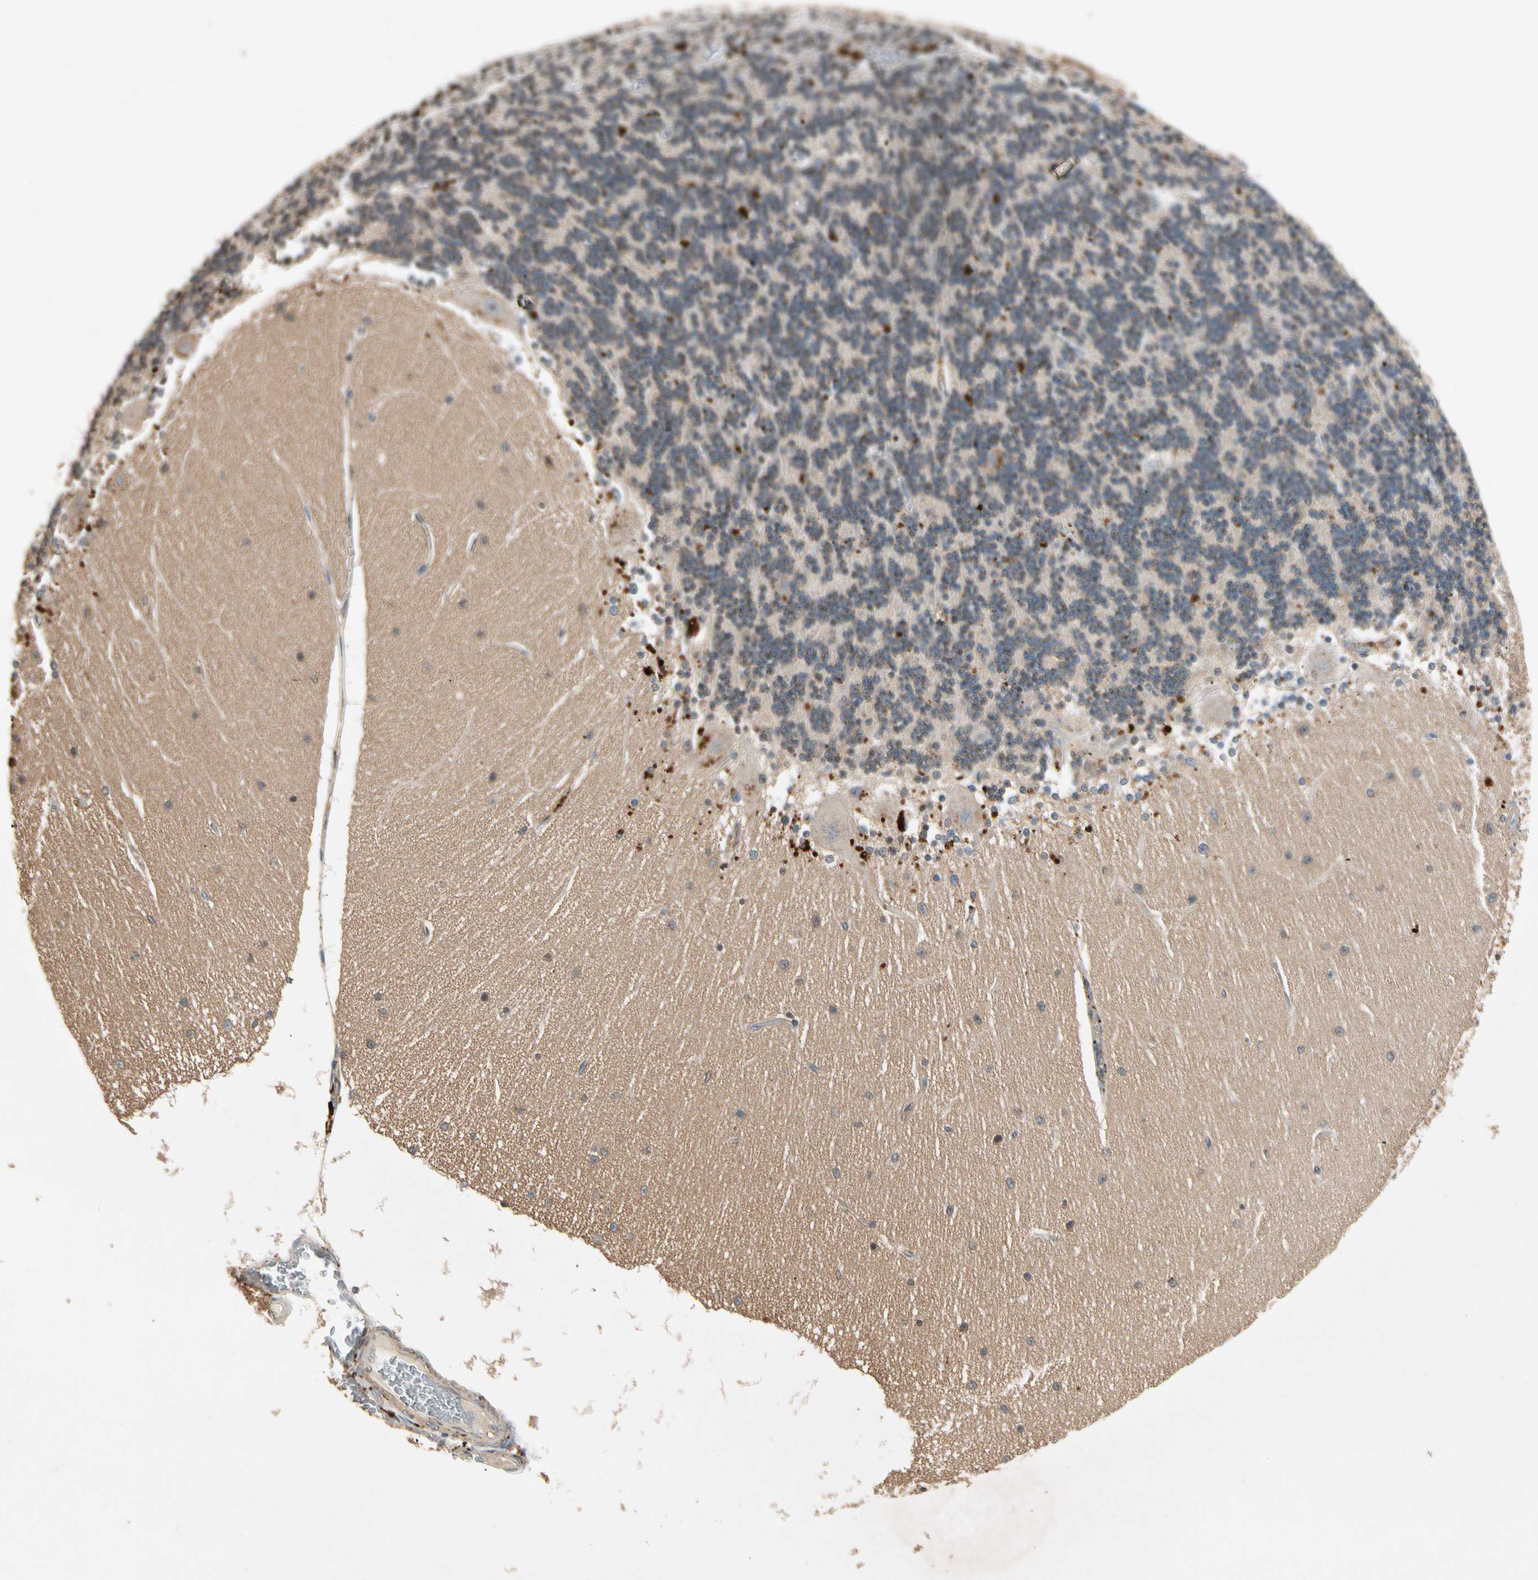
{"staining": {"intensity": "negative", "quantity": "none", "location": "none"}, "tissue": "cerebellum", "cell_type": "Cells in granular layer", "image_type": "normal", "snomed": [{"axis": "morphology", "description": "Normal tissue, NOS"}, {"axis": "topography", "description": "Cerebellum"}], "caption": "Immunohistochemistry image of benign cerebellum stained for a protein (brown), which demonstrates no positivity in cells in granular layer.", "gene": "ROCK2", "patient": {"sex": "female", "age": 54}}